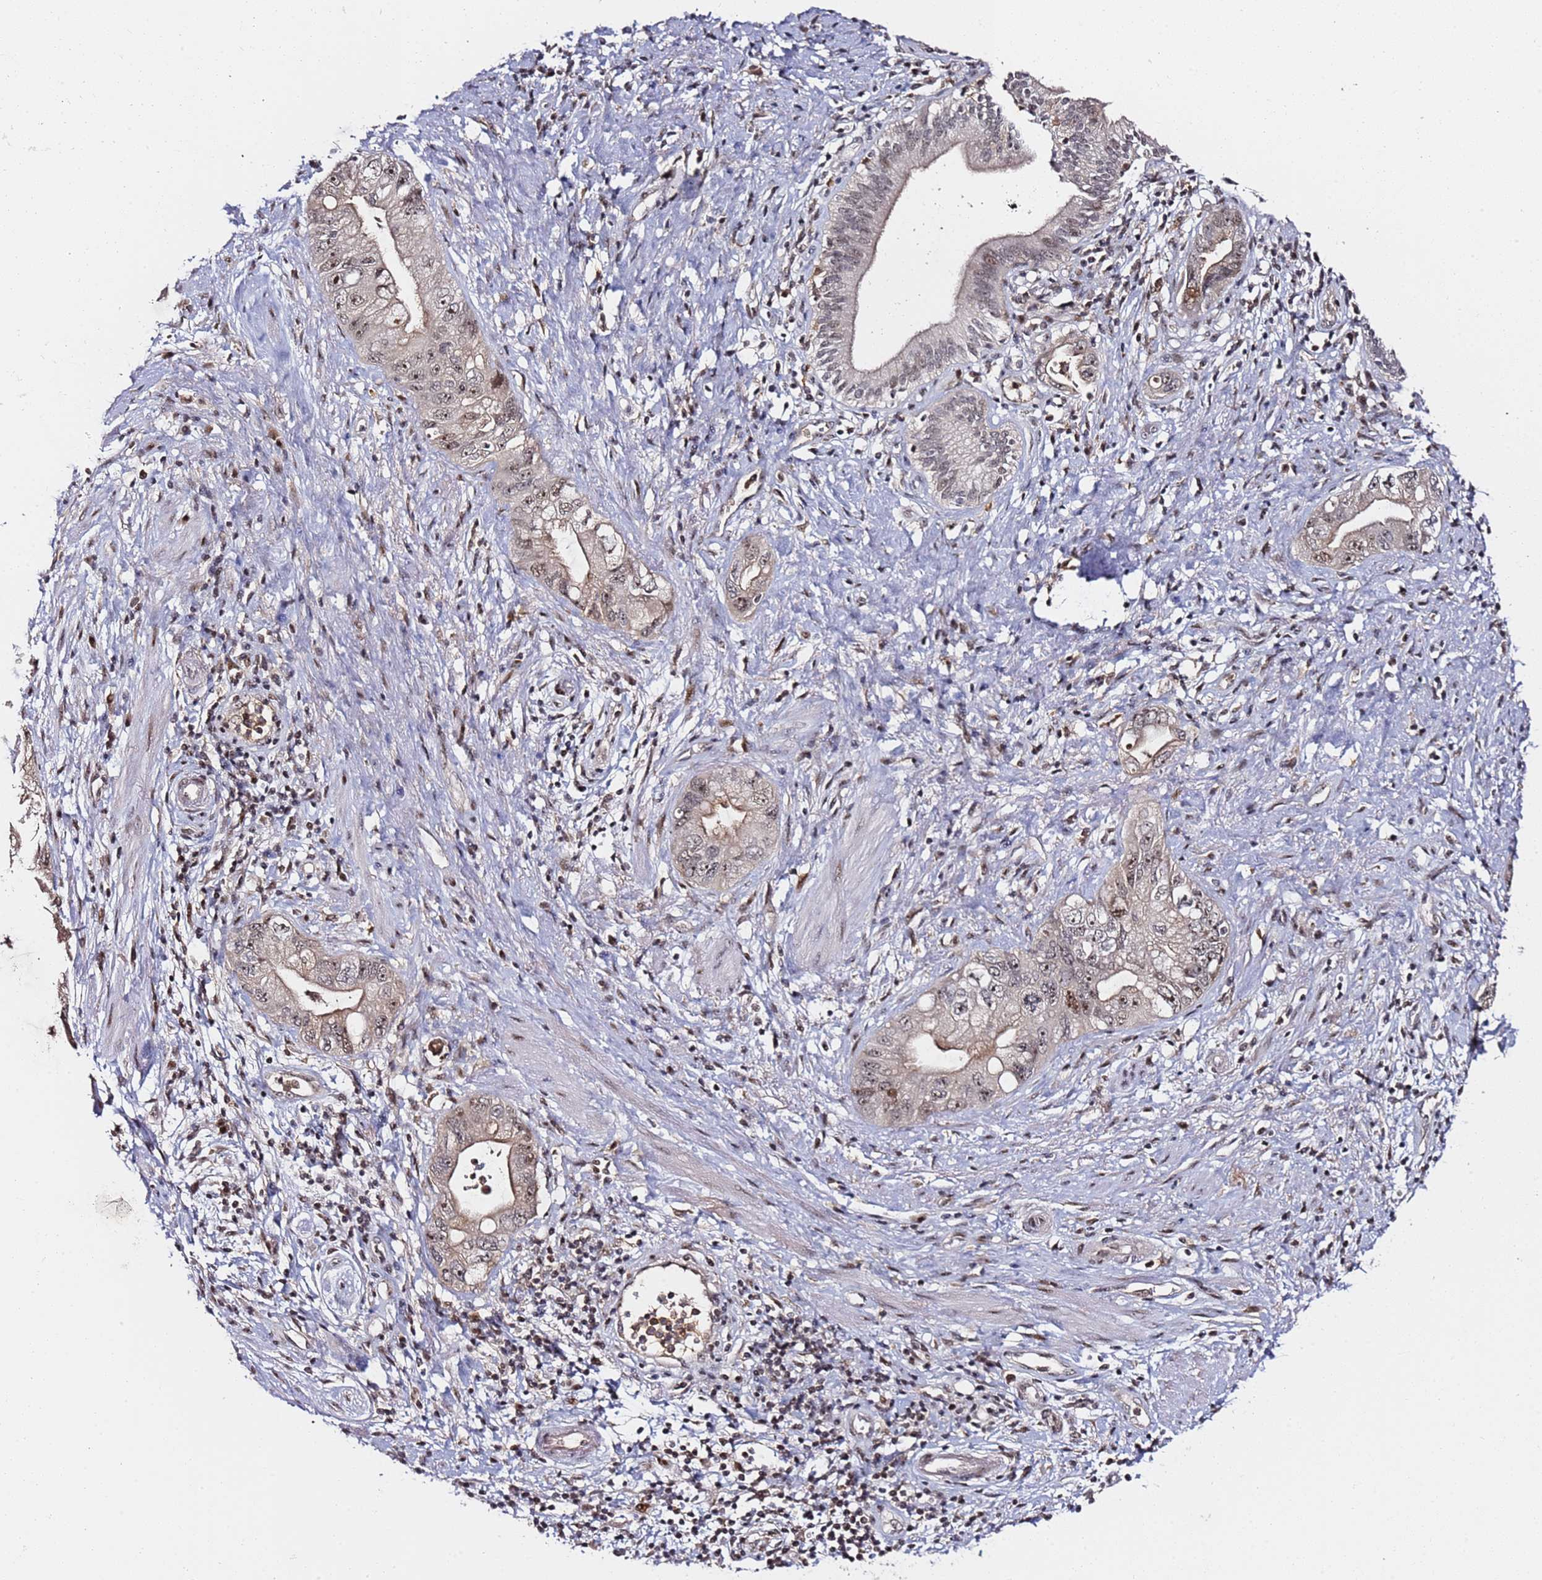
{"staining": {"intensity": "weak", "quantity": ">75%", "location": "cytoplasmic/membranous,nuclear"}, "tissue": "pancreatic cancer", "cell_type": "Tumor cells", "image_type": "cancer", "snomed": [{"axis": "morphology", "description": "Adenocarcinoma, NOS"}, {"axis": "topography", "description": "Pancreas"}], "caption": "High-magnification brightfield microscopy of pancreatic cancer (adenocarcinoma) stained with DAB (brown) and counterstained with hematoxylin (blue). tumor cells exhibit weak cytoplasmic/membranous and nuclear staining is identified in approximately>75% of cells.", "gene": "FCF1", "patient": {"sex": "female", "age": 73}}